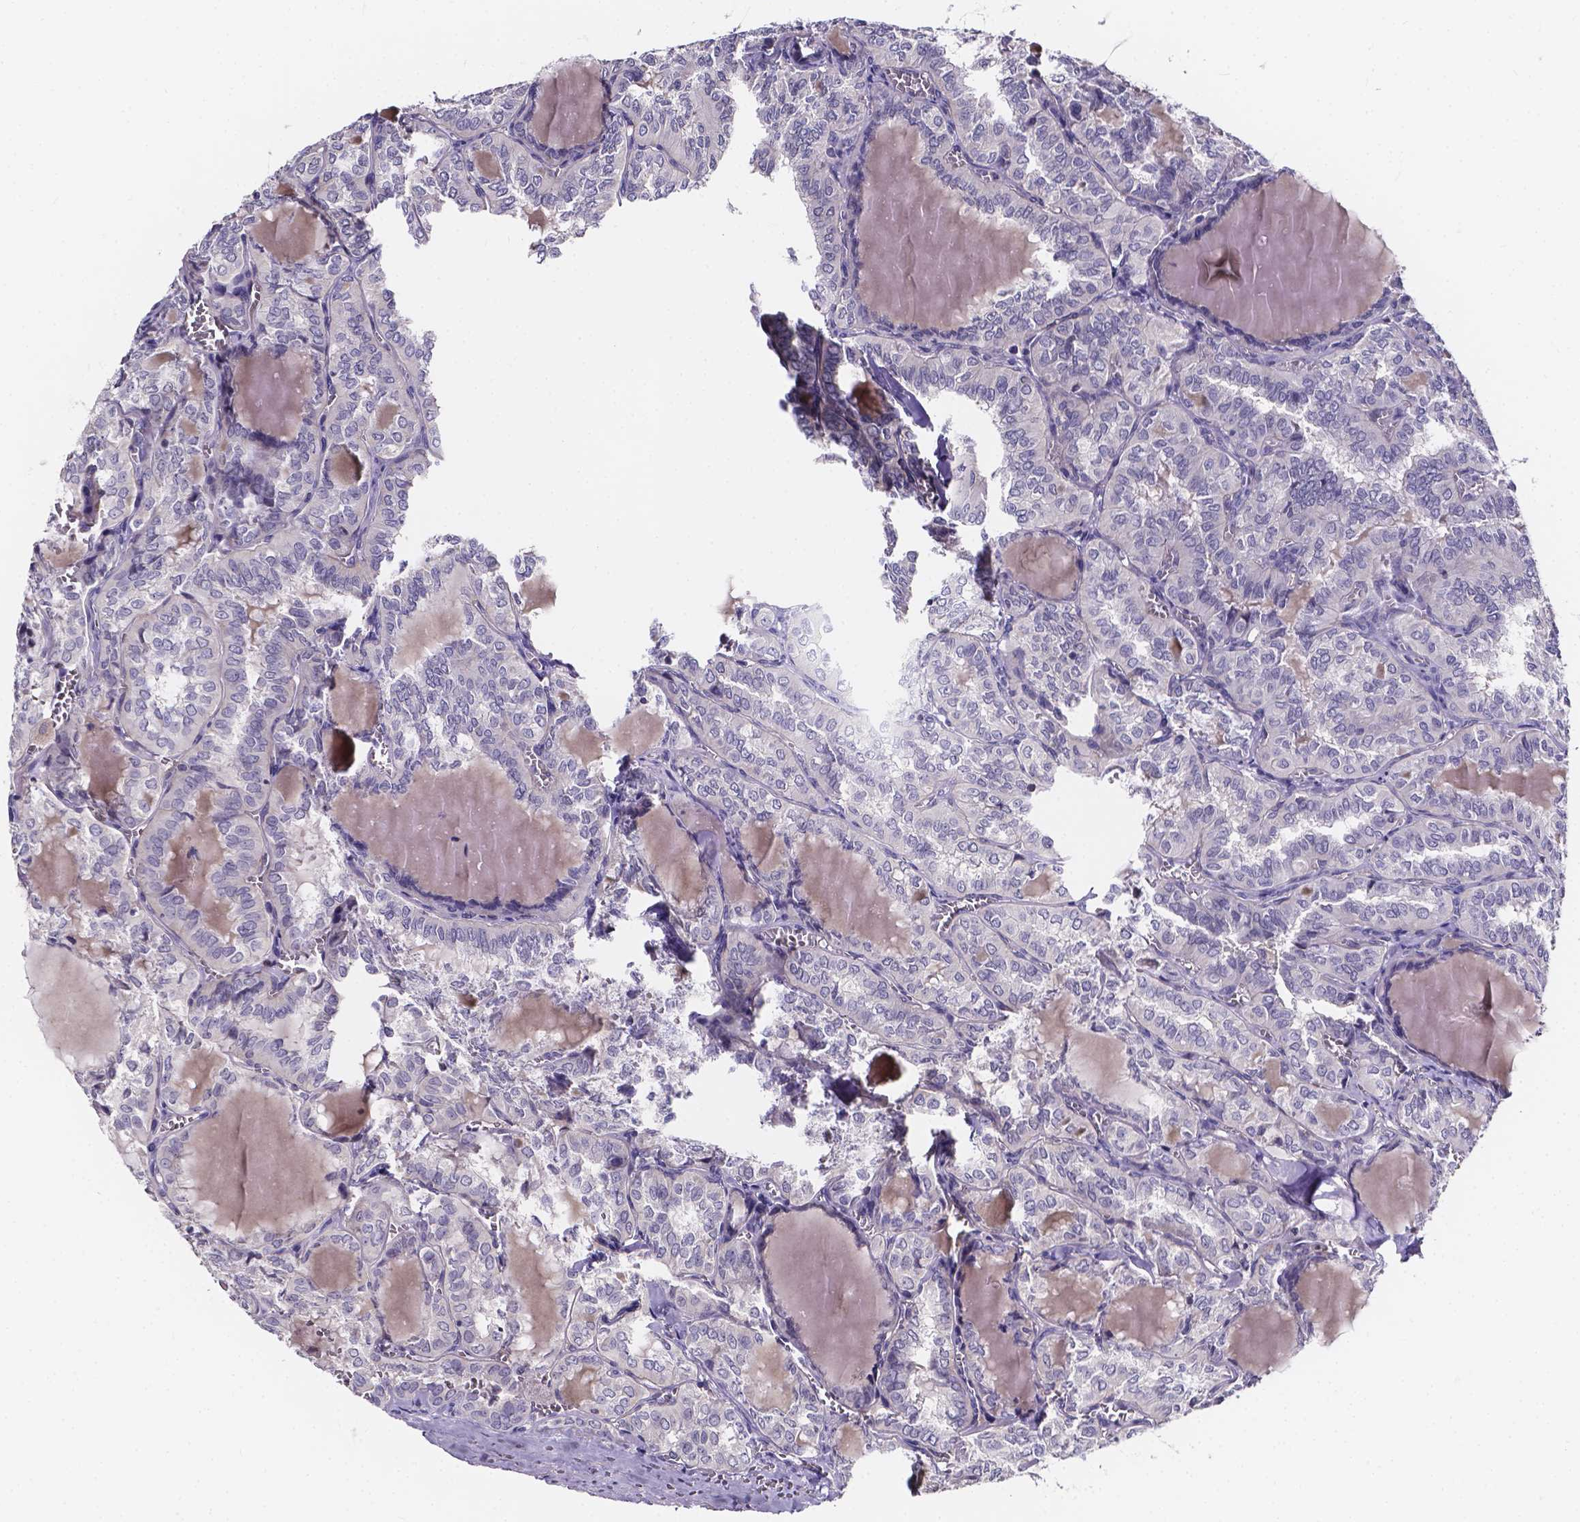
{"staining": {"intensity": "negative", "quantity": "none", "location": "none"}, "tissue": "thyroid cancer", "cell_type": "Tumor cells", "image_type": "cancer", "snomed": [{"axis": "morphology", "description": "Papillary adenocarcinoma, NOS"}, {"axis": "topography", "description": "Thyroid gland"}], "caption": "There is no significant expression in tumor cells of thyroid cancer (papillary adenocarcinoma).", "gene": "THEMIS", "patient": {"sex": "female", "age": 41}}